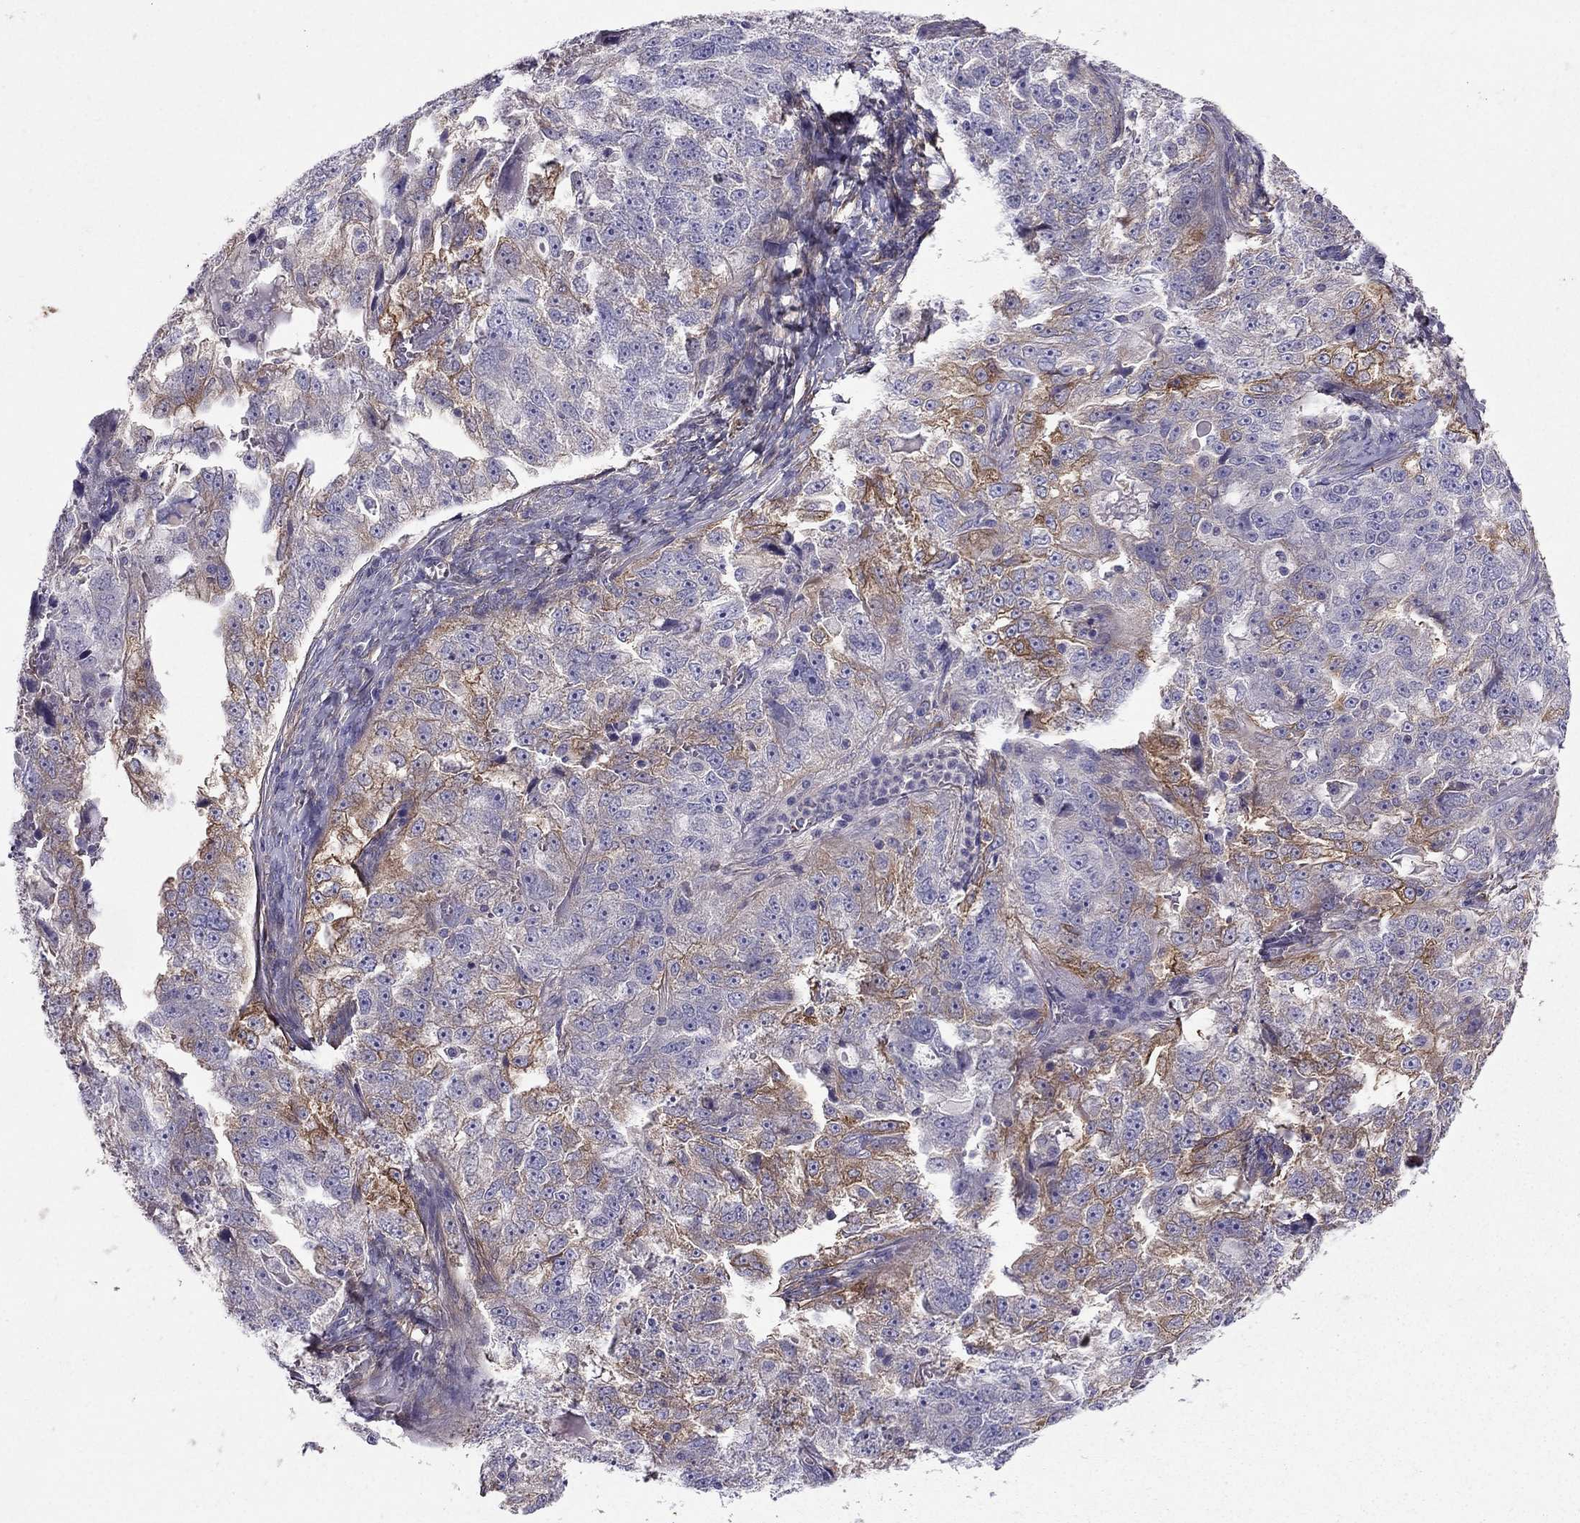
{"staining": {"intensity": "moderate", "quantity": "<25%", "location": "cytoplasmic/membranous"}, "tissue": "ovarian cancer", "cell_type": "Tumor cells", "image_type": "cancer", "snomed": [{"axis": "morphology", "description": "Cystadenocarcinoma, serous, NOS"}, {"axis": "topography", "description": "Ovary"}], "caption": "Ovarian cancer (serous cystadenocarcinoma) stained for a protein (brown) reveals moderate cytoplasmic/membranous positive positivity in approximately <25% of tumor cells.", "gene": "SYT5", "patient": {"sex": "female", "age": 51}}